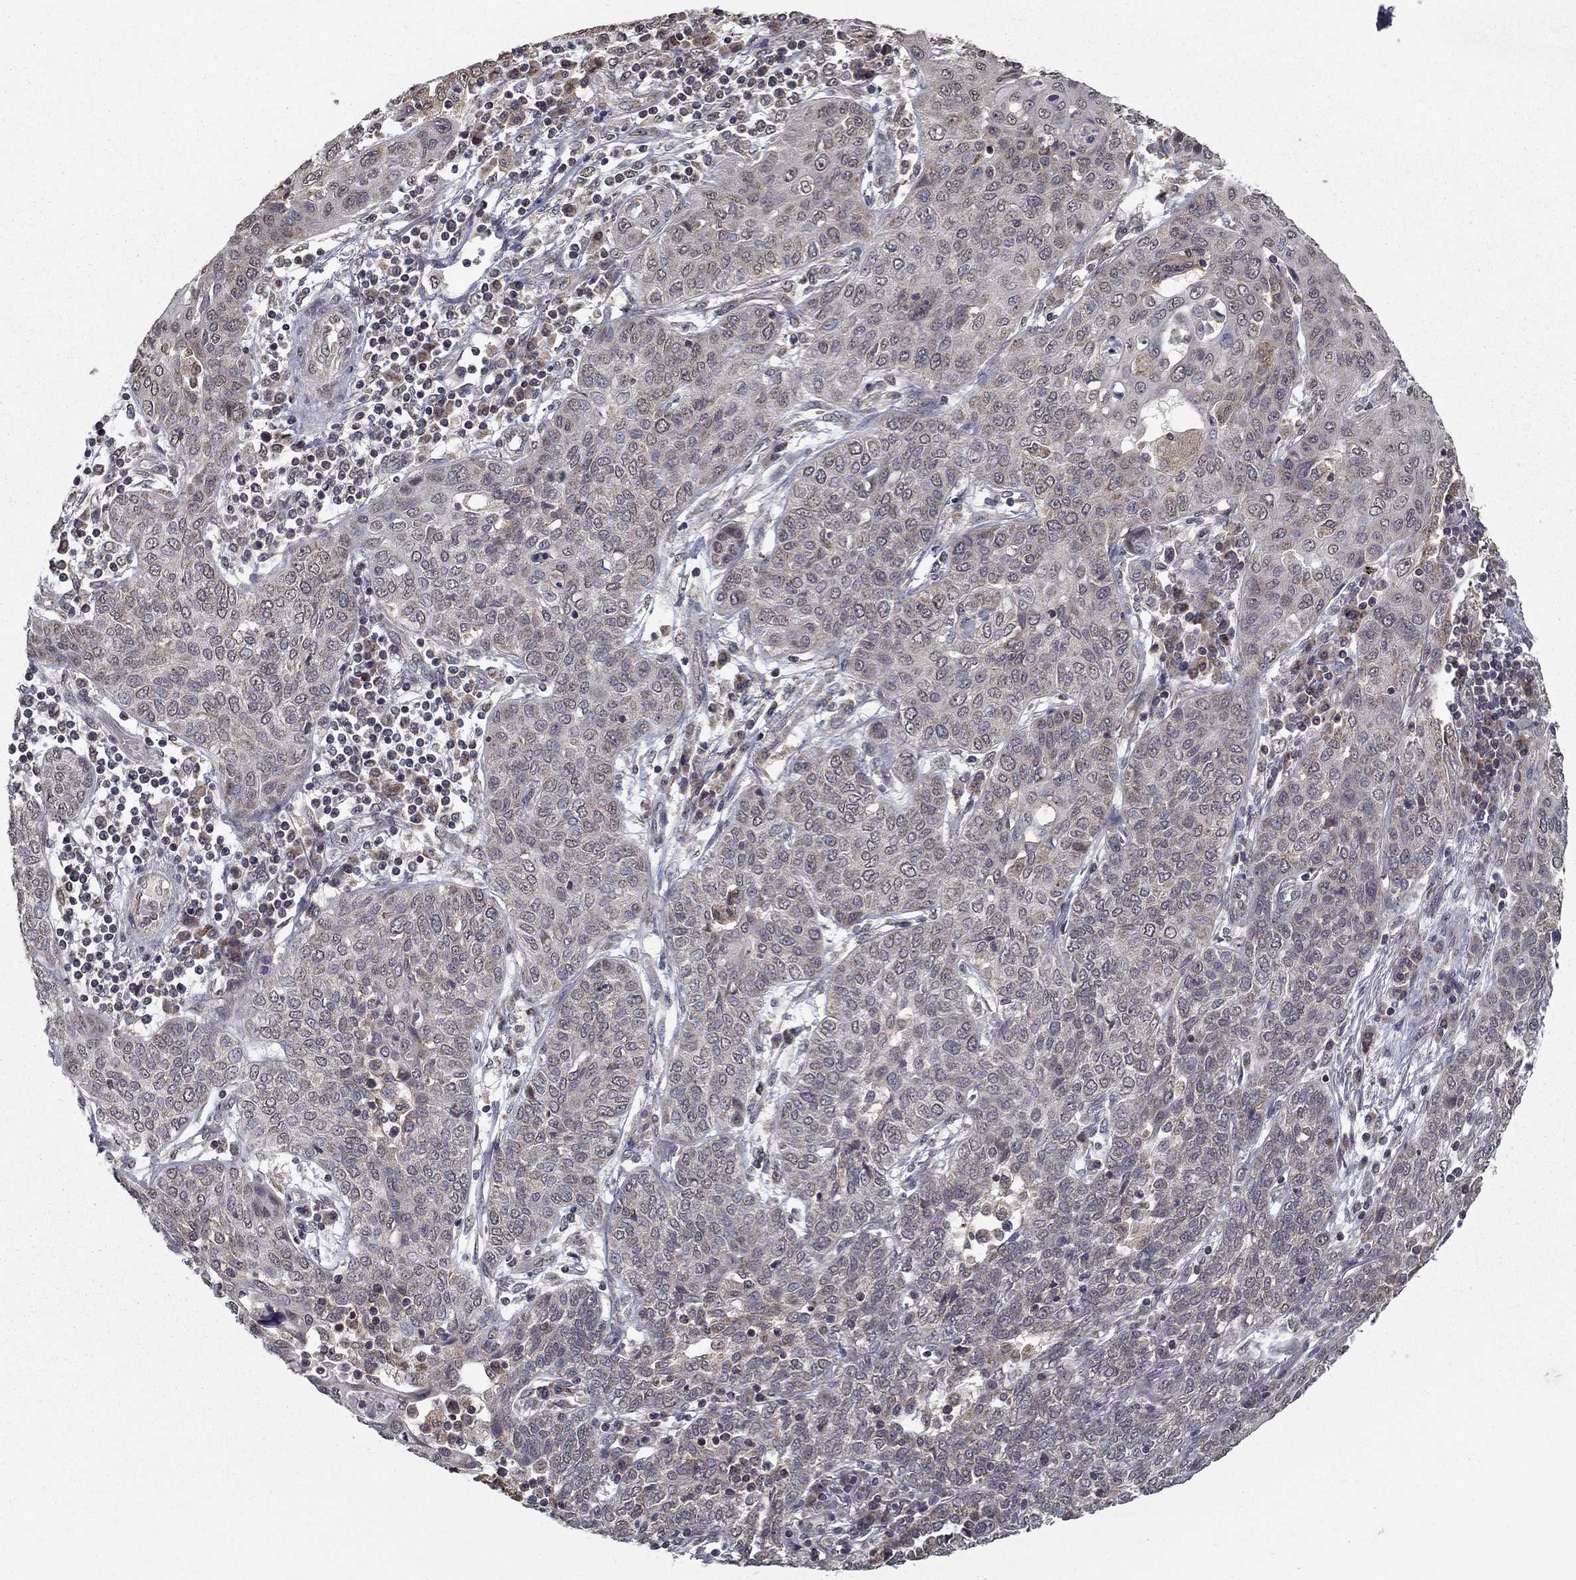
{"staining": {"intensity": "negative", "quantity": "none", "location": "none"}, "tissue": "lung cancer", "cell_type": "Tumor cells", "image_type": "cancer", "snomed": [{"axis": "morphology", "description": "Squamous cell carcinoma, NOS"}, {"axis": "topography", "description": "Lung"}], "caption": "Lung cancer stained for a protein using immunohistochemistry exhibits no expression tumor cells.", "gene": "SLC2A13", "patient": {"sex": "female", "age": 70}}